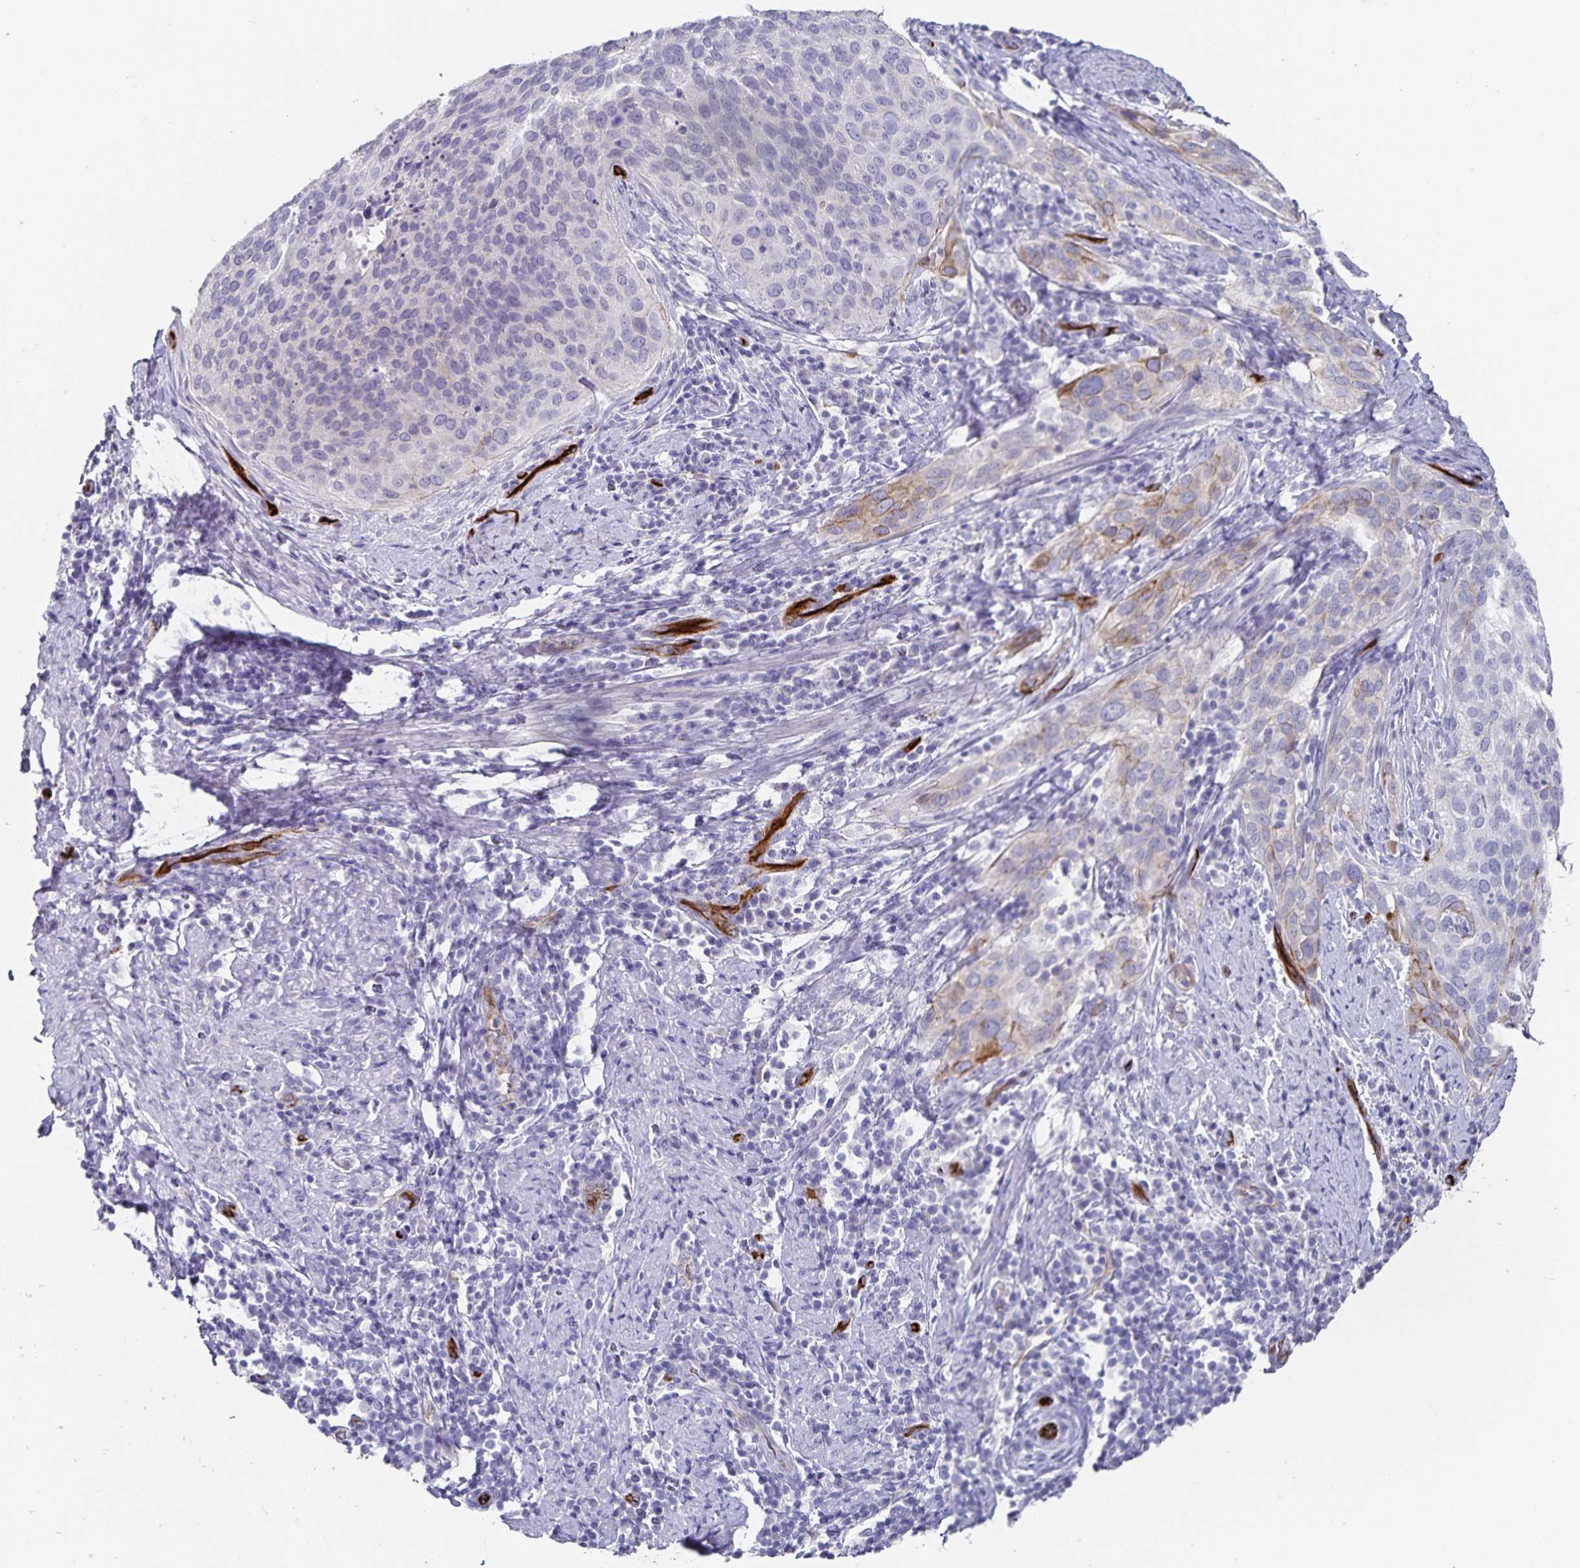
{"staining": {"intensity": "weak", "quantity": "<25%", "location": "cytoplasmic/membranous"}, "tissue": "cervical cancer", "cell_type": "Tumor cells", "image_type": "cancer", "snomed": [{"axis": "morphology", "description": "Squamous cell carcinoma, NOS"}, {"axis": "topography", "description": "Cervix"}], "caption": "A high-resolution photomicrograph shows immunohistochemistry staining of cervical cancer, which displays no significant expression in tumor cells.", "gene": "PODXL", "patient": {"sex": "female", "age": 38}}